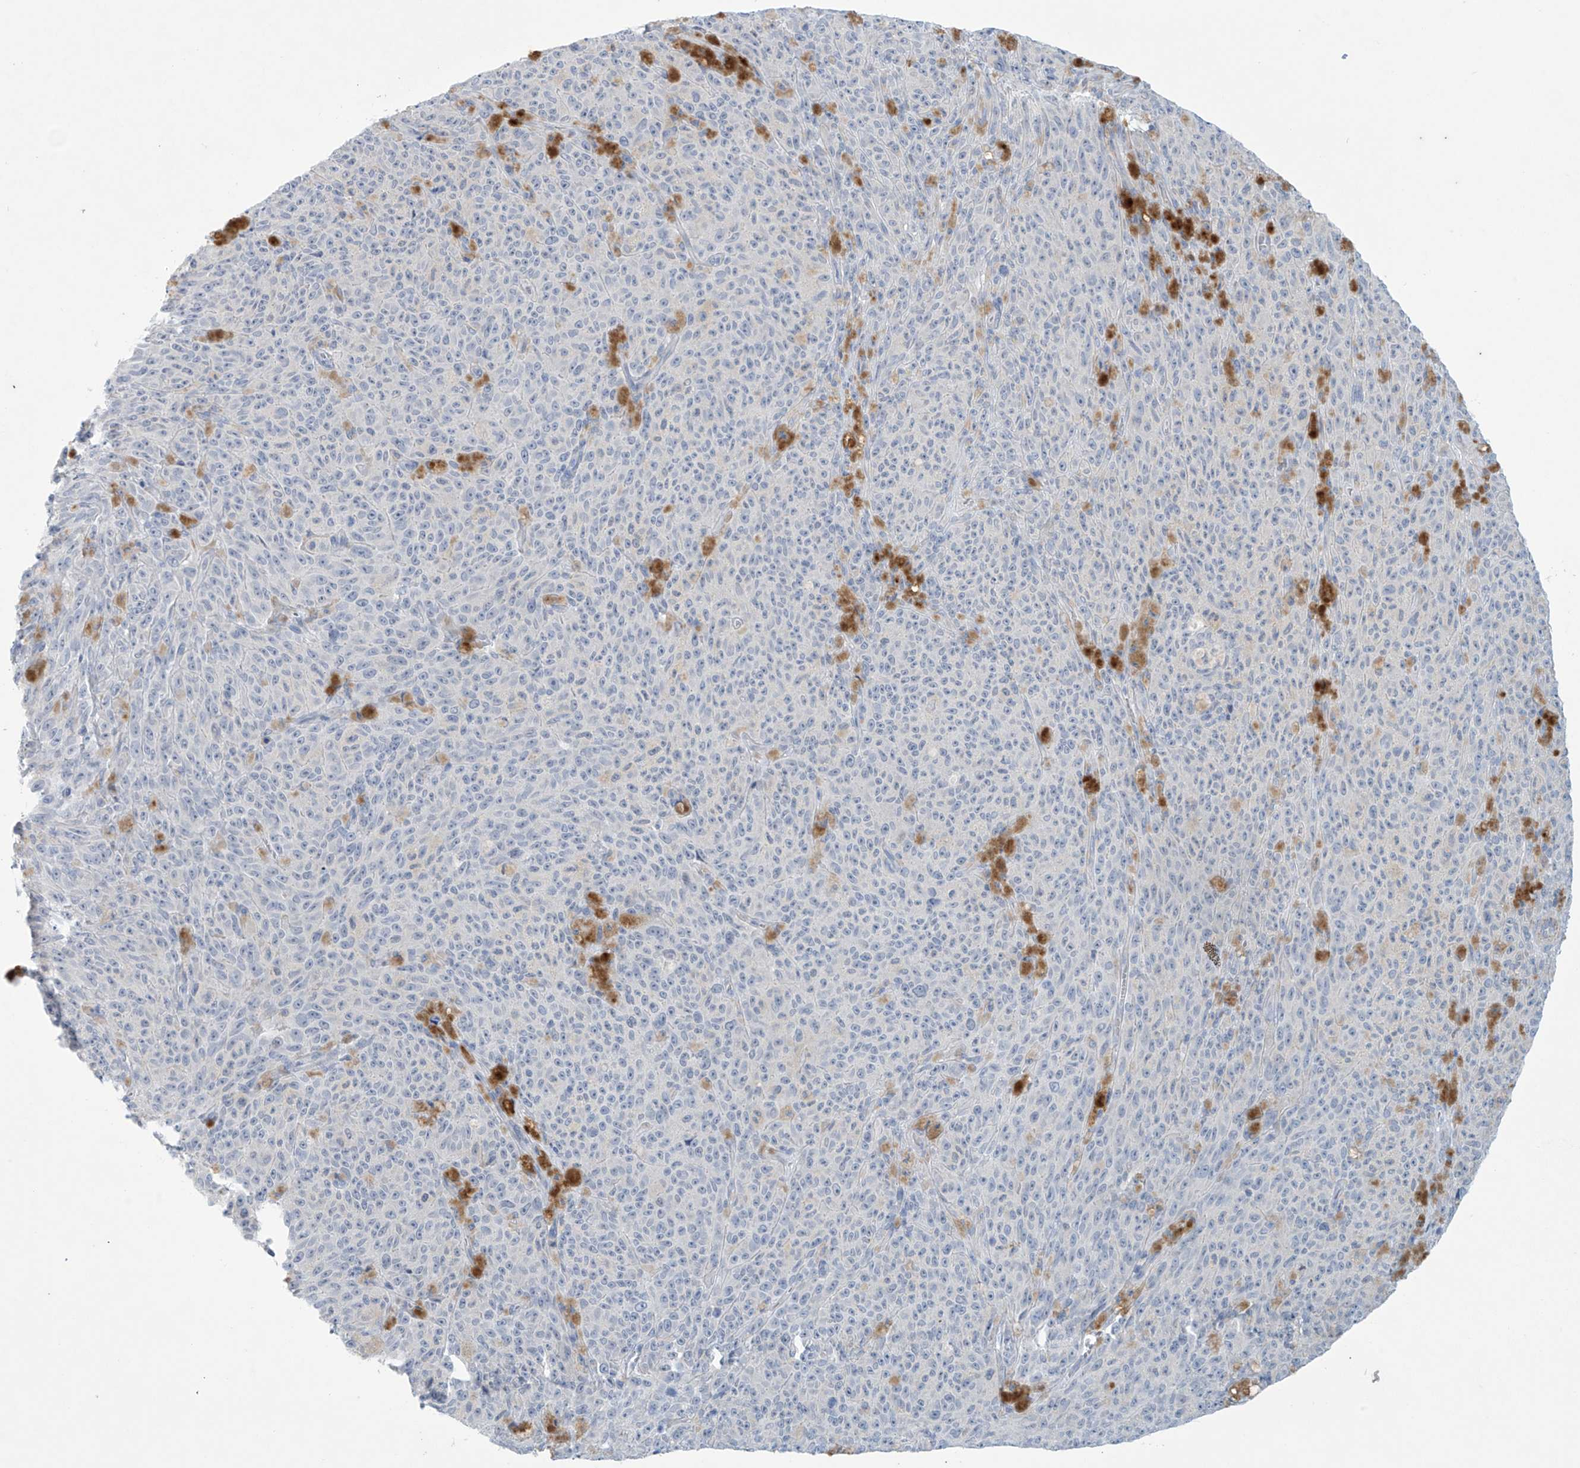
{"staining": {"intensity": "negative", "quantity": "none", "location": "none"}, "tissue": "melanoma", "cell_type": "Tumor cells", "image_type": "cancer", "snomed": [{"axis": "morphology", "description": "Malignant melanoma, NOS"}, {"axis": "topography", "description": "Skin"}], "caption": "Immunohistochemistry (IHC) photomicrograph of neoplastic tissue: human melanoma stained with DAB reveals no significant protein expression in tumor cells.", "gene": "SLC35A5", "patient": {"sex": "female", "age": 82}}